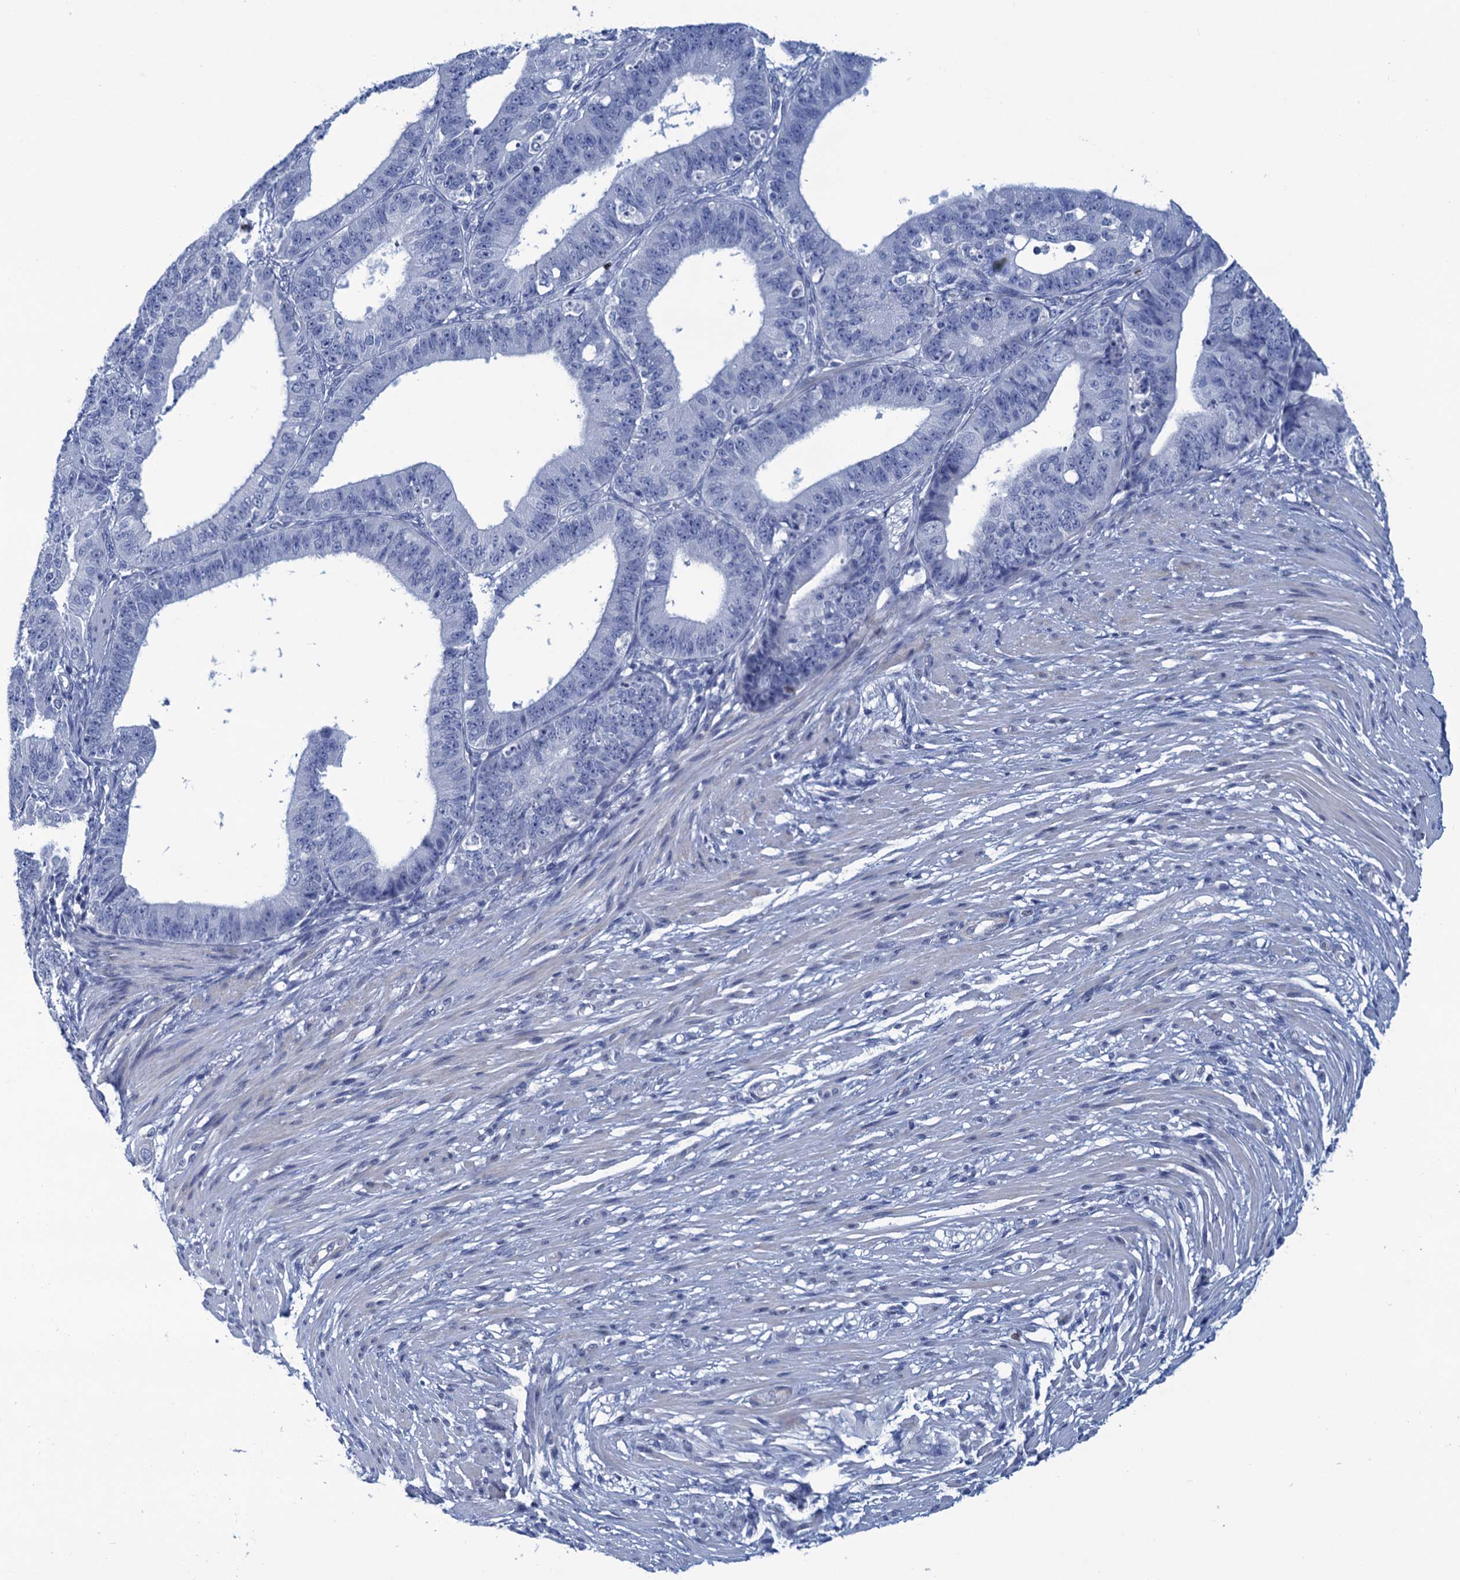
{"staining": {"intensity": "negative", "quantity": "none", "location": "none"}, "tissue": "ovarian cancer", "cell_type": "Tumor cells", "image_type": "cancer", "snomed": [{"axis": "morphology", "description": "Carcinoma, endometroid"}, {"axis": "topography", "description": "Appendix"}, {"axis": "topography", "description": "Ovary"}], "caption": "Immunohistochemistry photomicrograph of ovarian cancer stained for a protein (brown), which displays no positivity in tumor cells.", "gene": "RHCG", "patient": {"sex": "female", "age": 42}}